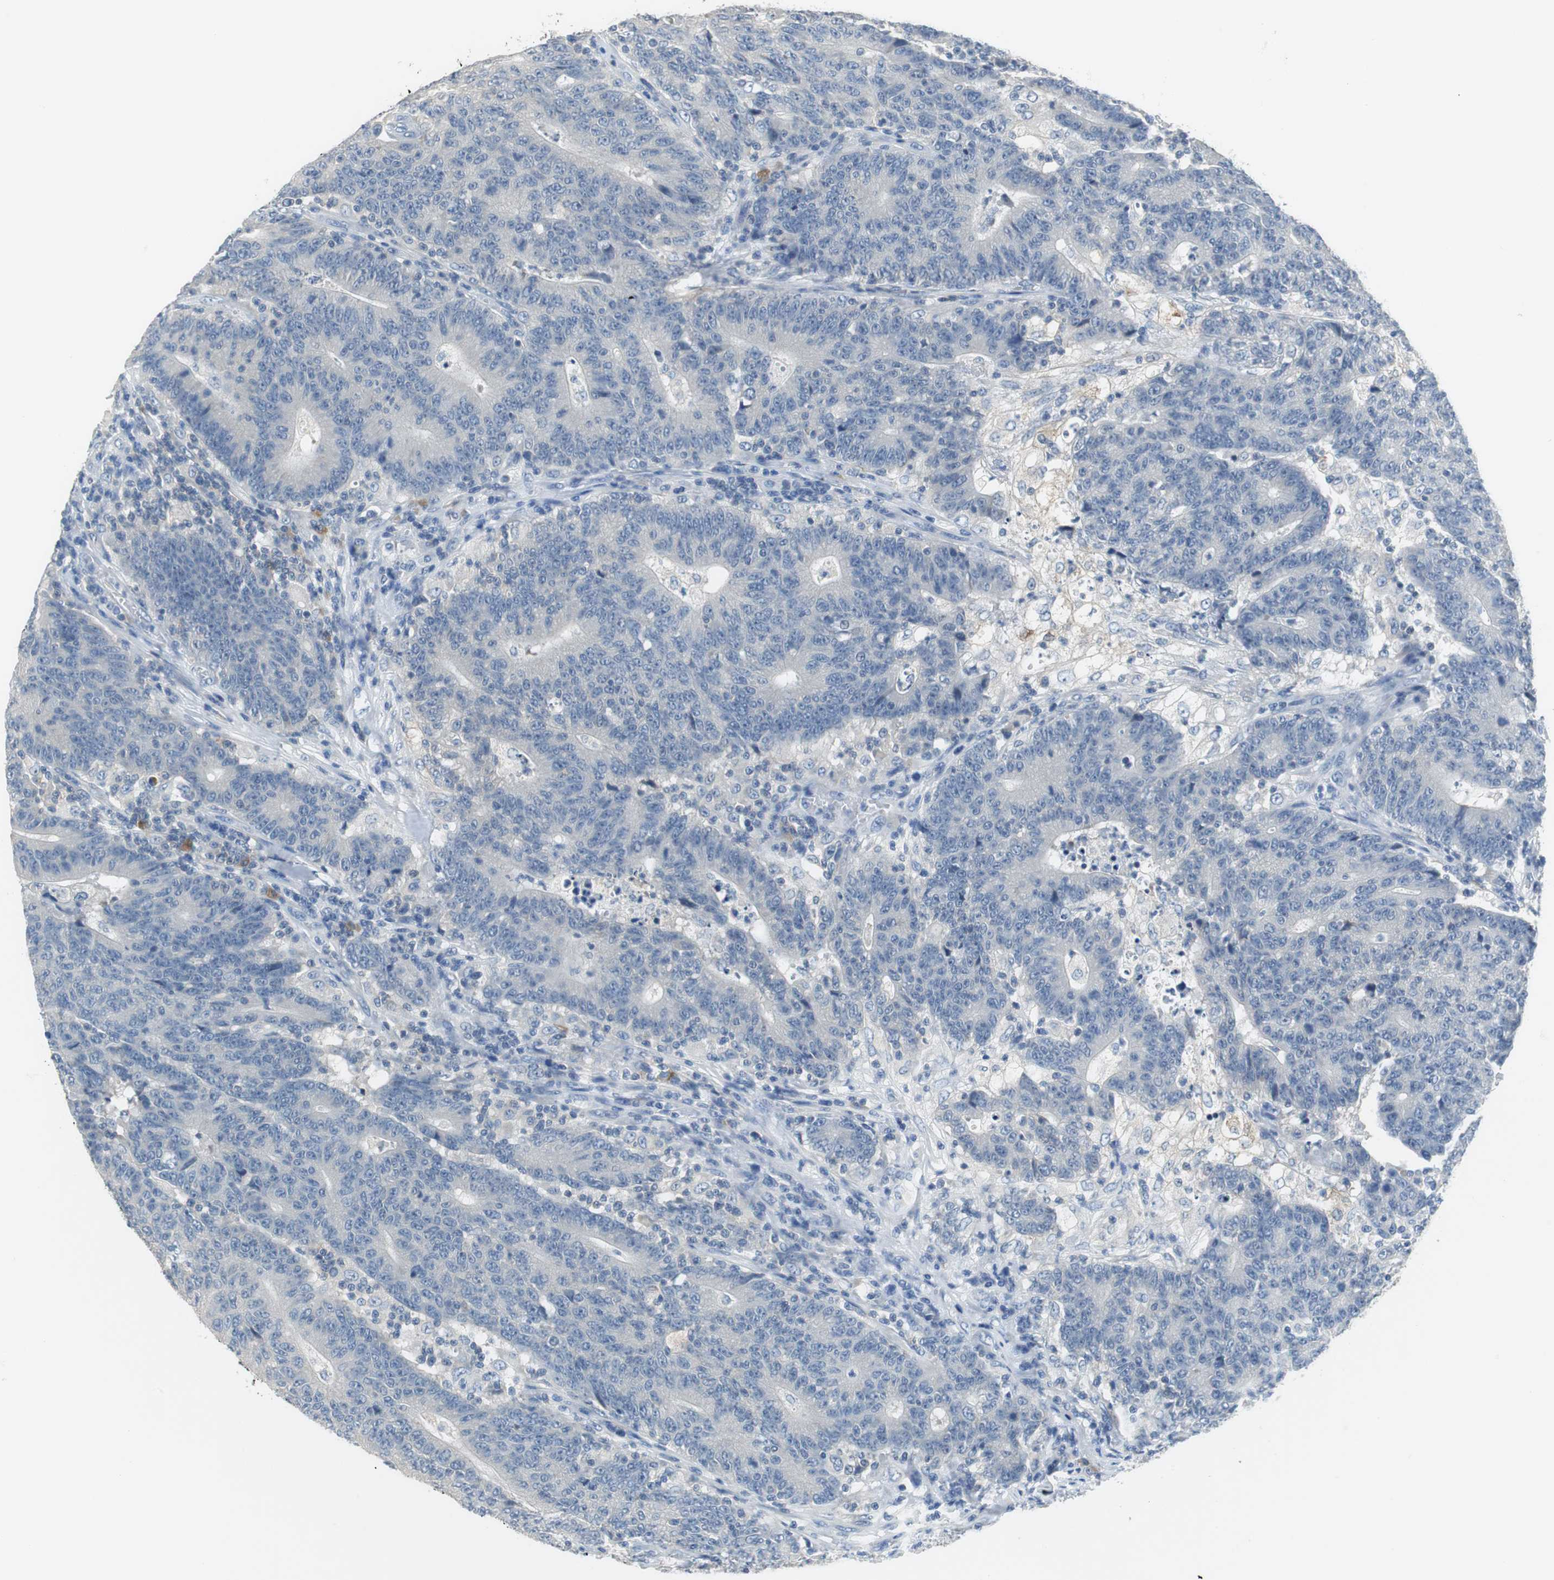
{"staining": {"intensity": "negative", "quantity": "none", "location": "none"}, "tissue": "colorectal cancer", "cell_type": "Tumor cells", "image_type": "cancer", "snomed": [{"axis": "morphology", "description": "Normal tissue, NOS"}, {"axis": "morphology", "description": "Adenocarcinoma, NOS"}, {"axis": "topography", "description": "Colon"}], "caption": "Adenocarcinoma (colorectal) was stained to show a protein in brown. There is no significant expression in tumor cells.", "gene": "GLCCI1", "patient": {"sex": "female", "age": 75}}